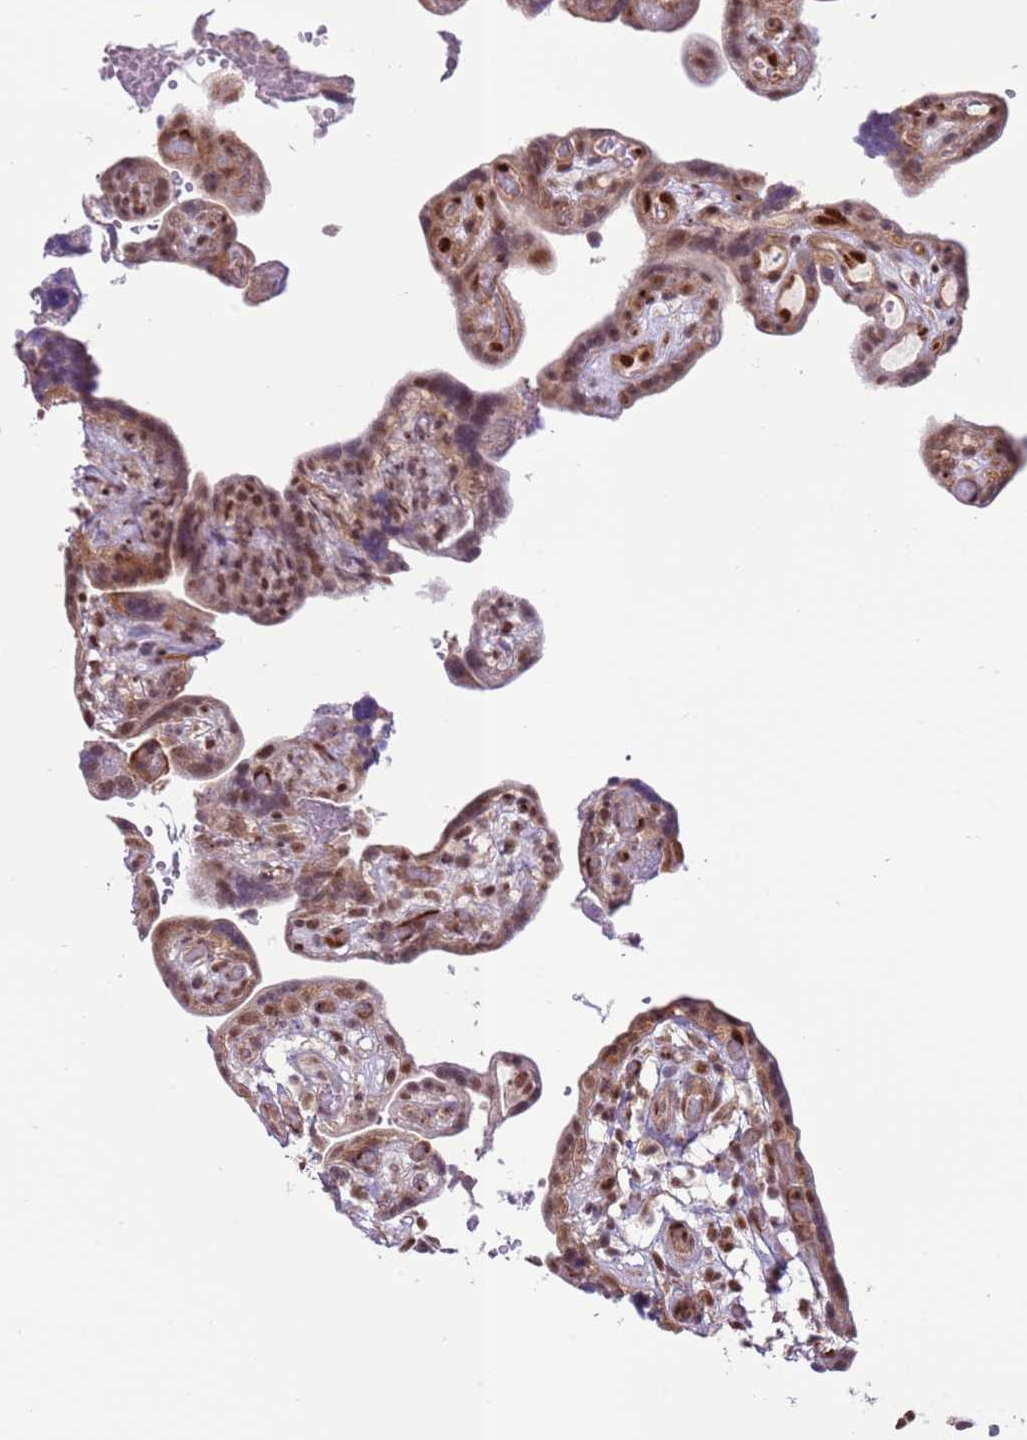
{"staining": {"intensity": "moderate", "quantity": ">75%", "location": "cytoplasmic/membranous"}, "tissue": "placenta", "cell_type": "Decidual cells", "image_type": "normal", "snomed": [{"axis": "morphology", "description": "Normal tissue, NOS"}, {"axis": "topography", "description": "Placenta"}], "caption": "Approximately >75% of decidual cells in unremarkable human placenta exhibit moderate cytoplasmic/membranous protein staining as visualized by brown immunohistochemical staining.", "gene": "DCAF4", "patient": {"sex": "female", "age": 30}}